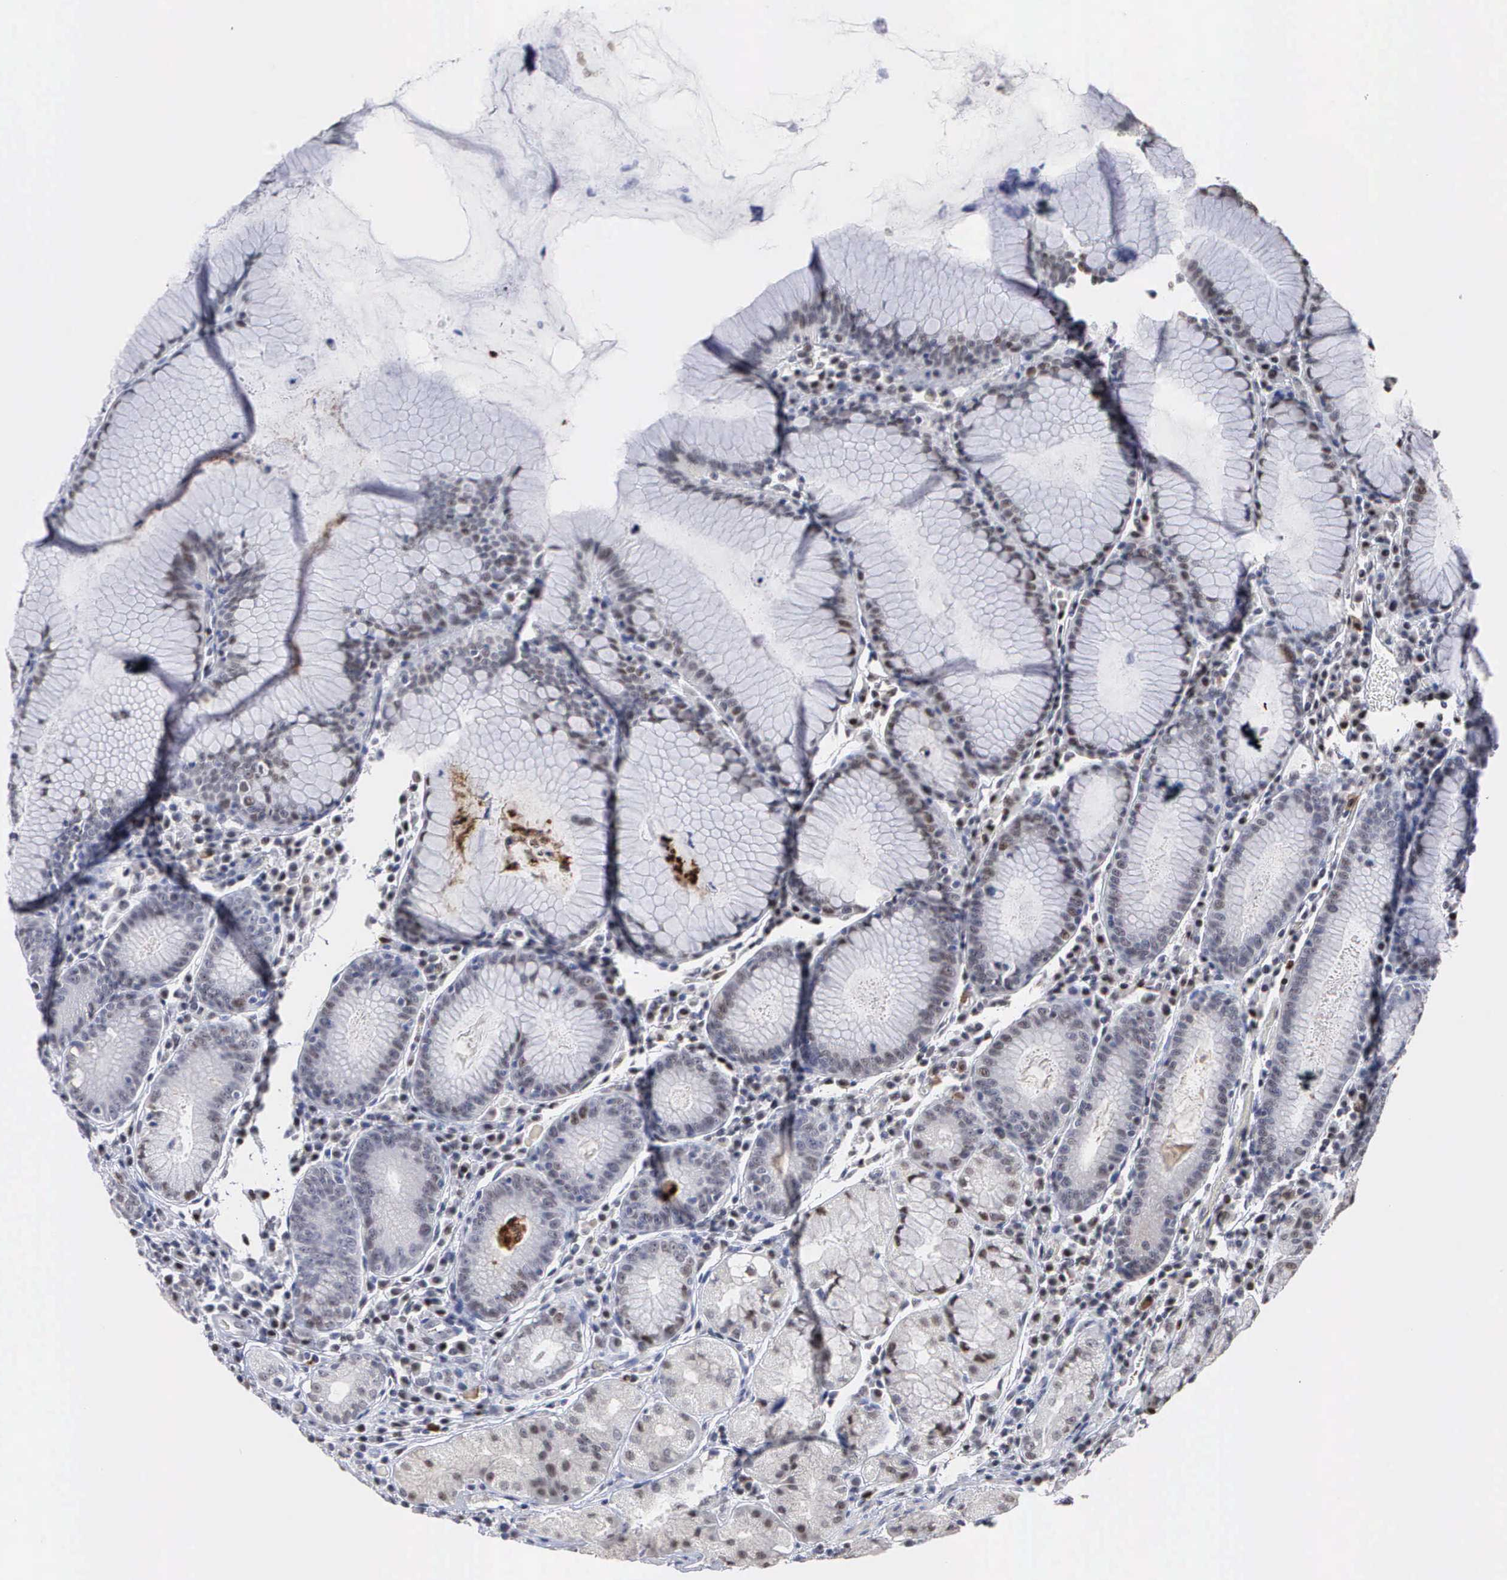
{"staining": {"intensity": "negative", "quantity": "none", "location": "none"}, "tissue": "stomach", "cell_type": "Glandular cells", "image_type": "normal", "snomed": [{"axis": "morphology", "description": "Normal tissue, NOS"}, {"axis": "topography", "description": "Stomach, lower"}], "caption": "A high-resolution image shows immunohistochemistry (IHC) staining of unremarkable stomach, which demonstrates no significant positivity in glandular cells.", "gene": "SPIN3", "patient": {"sex": "female", "age": 43}}